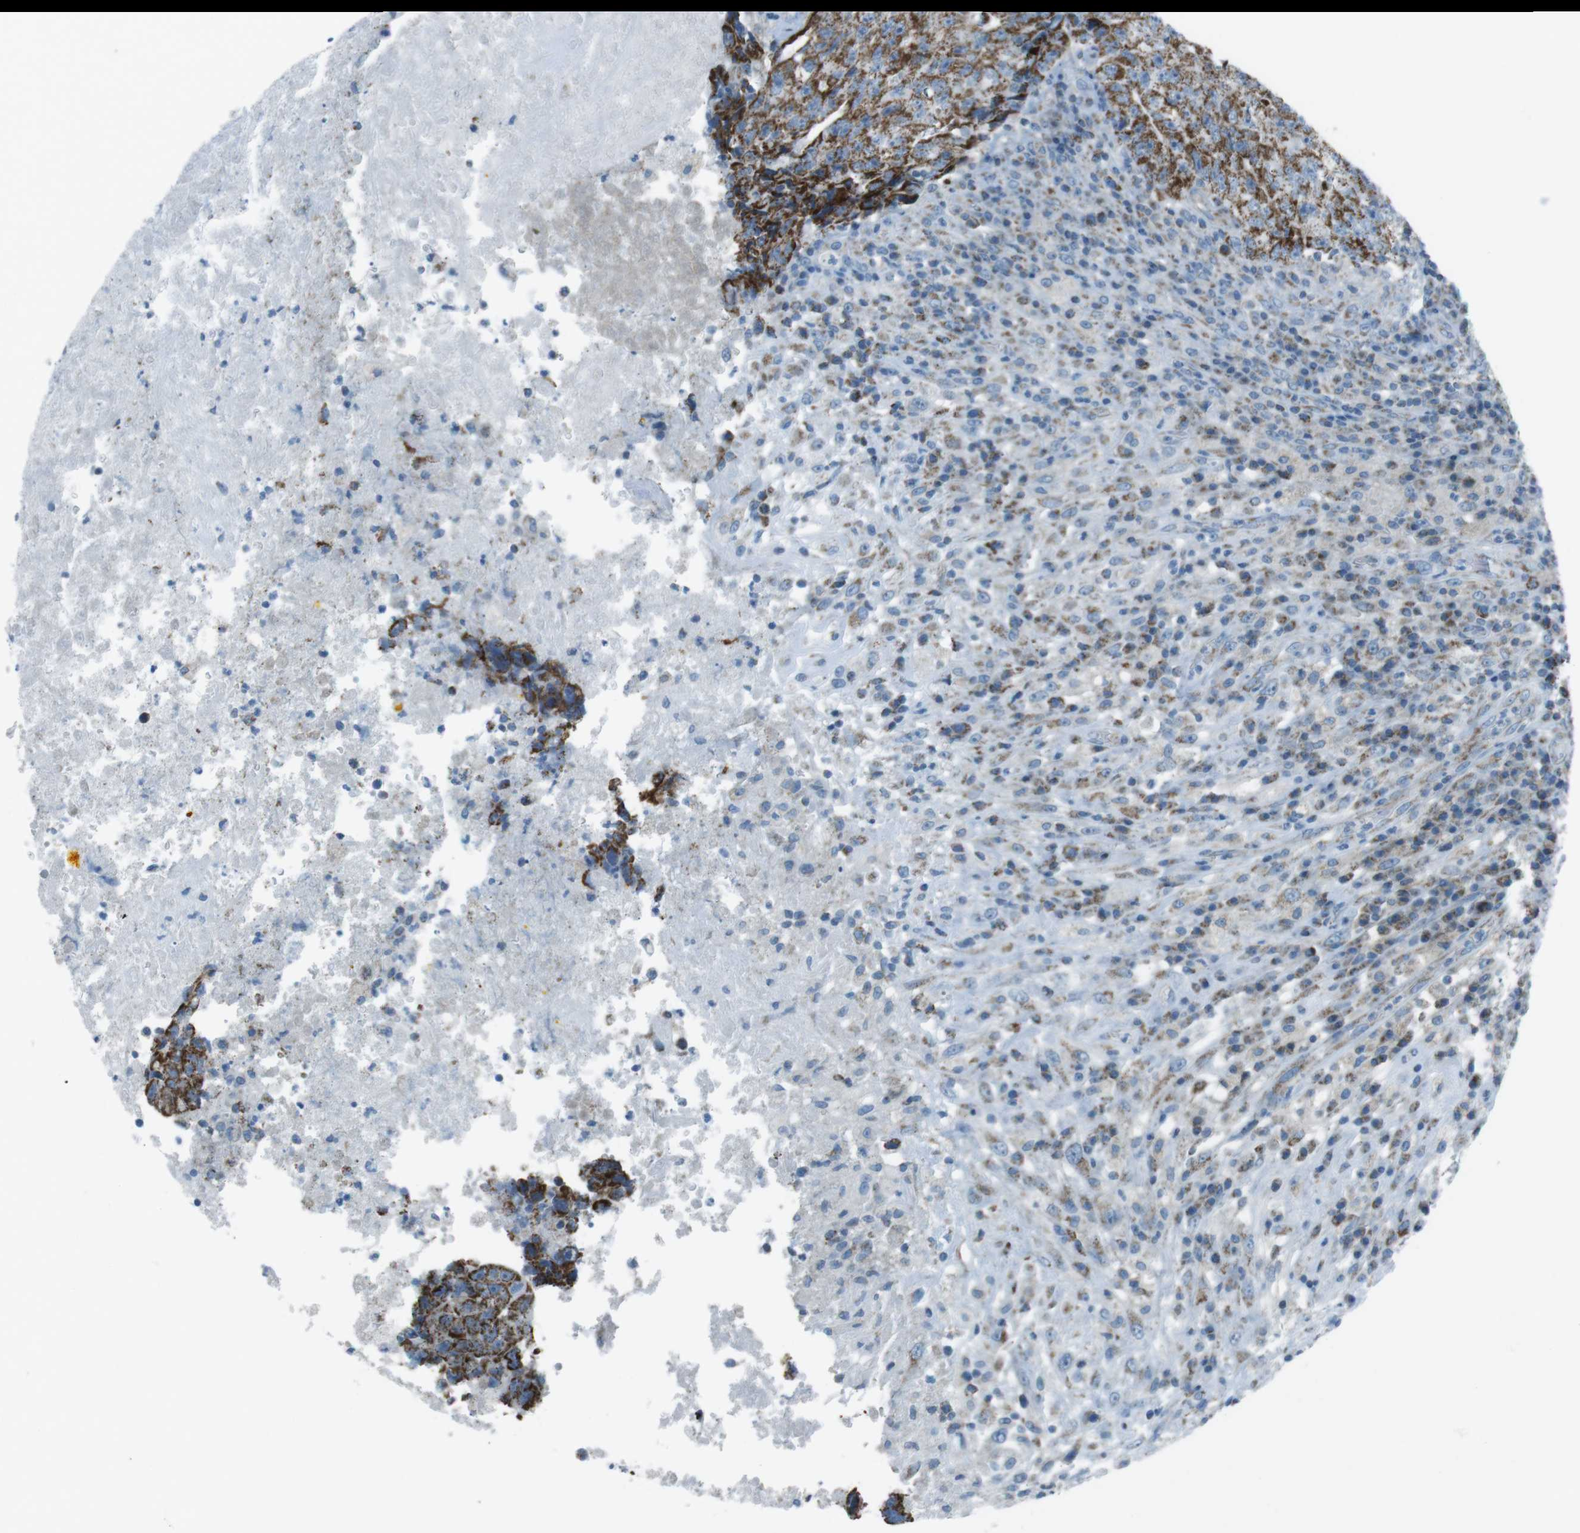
{"staining": {"intensity": "strong", "quantity": "25%-75%", "location": "cytoplasmic/membranous"}, "tissue": "testis cancer", "cell_type": "Tumor cells", "image_type": "cancer", "snomed": [{"axis": "morphology", "description": "Necrosis, NOS"}, {"axis": "morphology", "description": "Carcinoma, Embryonal, NOS"}, {"axis": "topography", "description": "Testis"}], "caption": "Protein staining of testis cancer tissue displays strong cytoplasmic/membranous expression in about 25%-75% of tumor cells. The staining was performed using DAB (3,3'-diaminobenzidine), with brown indicating positive protein expression. Nuclei are stained blue with hematoxylin.", "gene": "DNAJA3", "patient": {"sex": "male", "age": 19}}